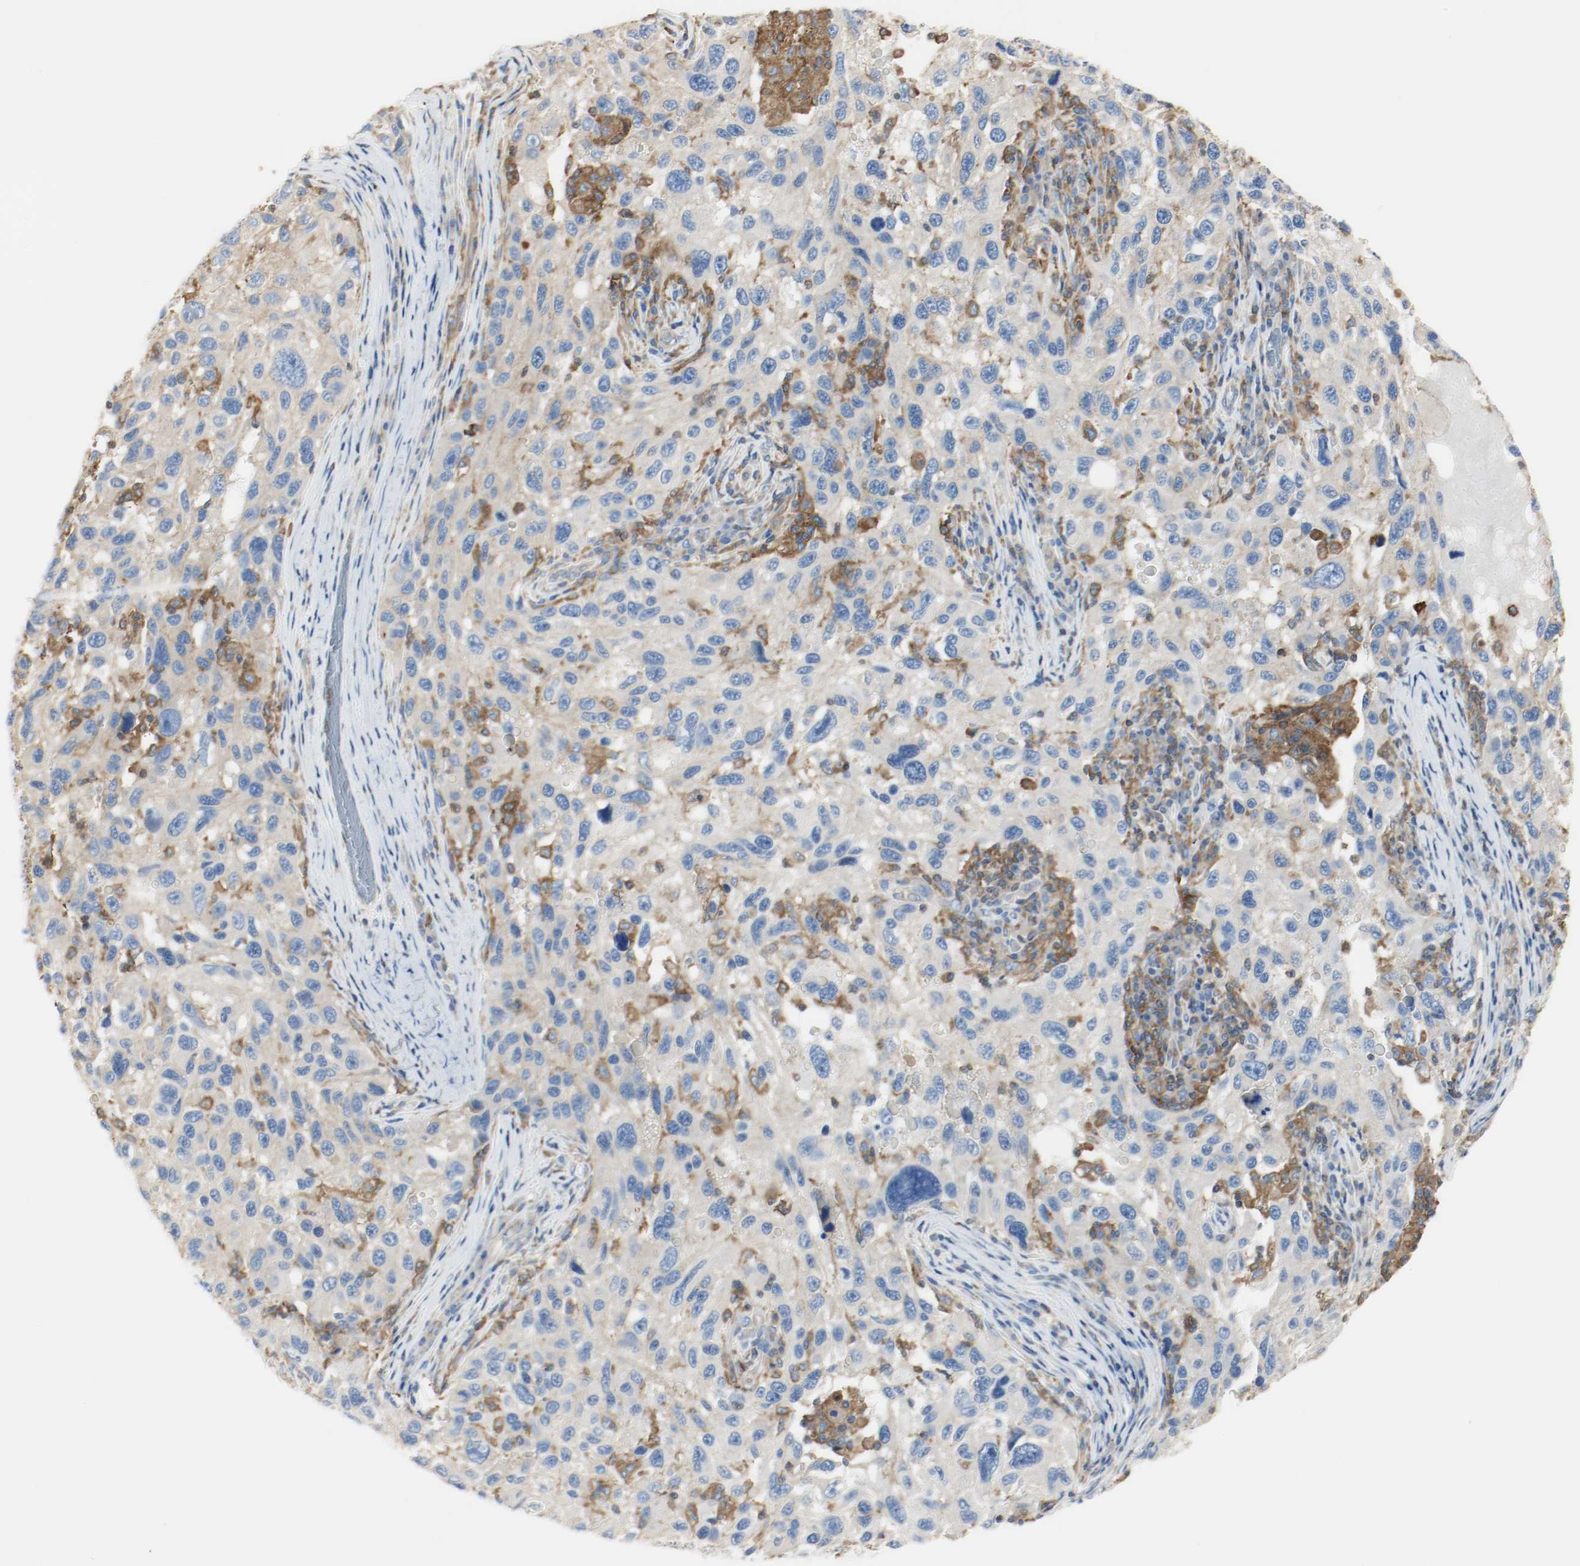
{"staining": {"intensity": "weak", "quantity": "25%-75%", "location": "cytoplasmic/membranous"}, "tissue": "melanoma", "cell_type": "Tumor cells", "image_type": "cancer", "snomed": [{"axis": "morphology", "description": "Malignant melanoma, NOS"}, {"axis": "topography", "description": "Skin"}], "caption": "Melanoma was stained to show a protein in brown. There is low levels of weak cytoplasmic/membranous staining in approximately 25%-75% of tumor cells.", "gene": "ARPC1B", "patient": {"sex": "male", "age": 53}}